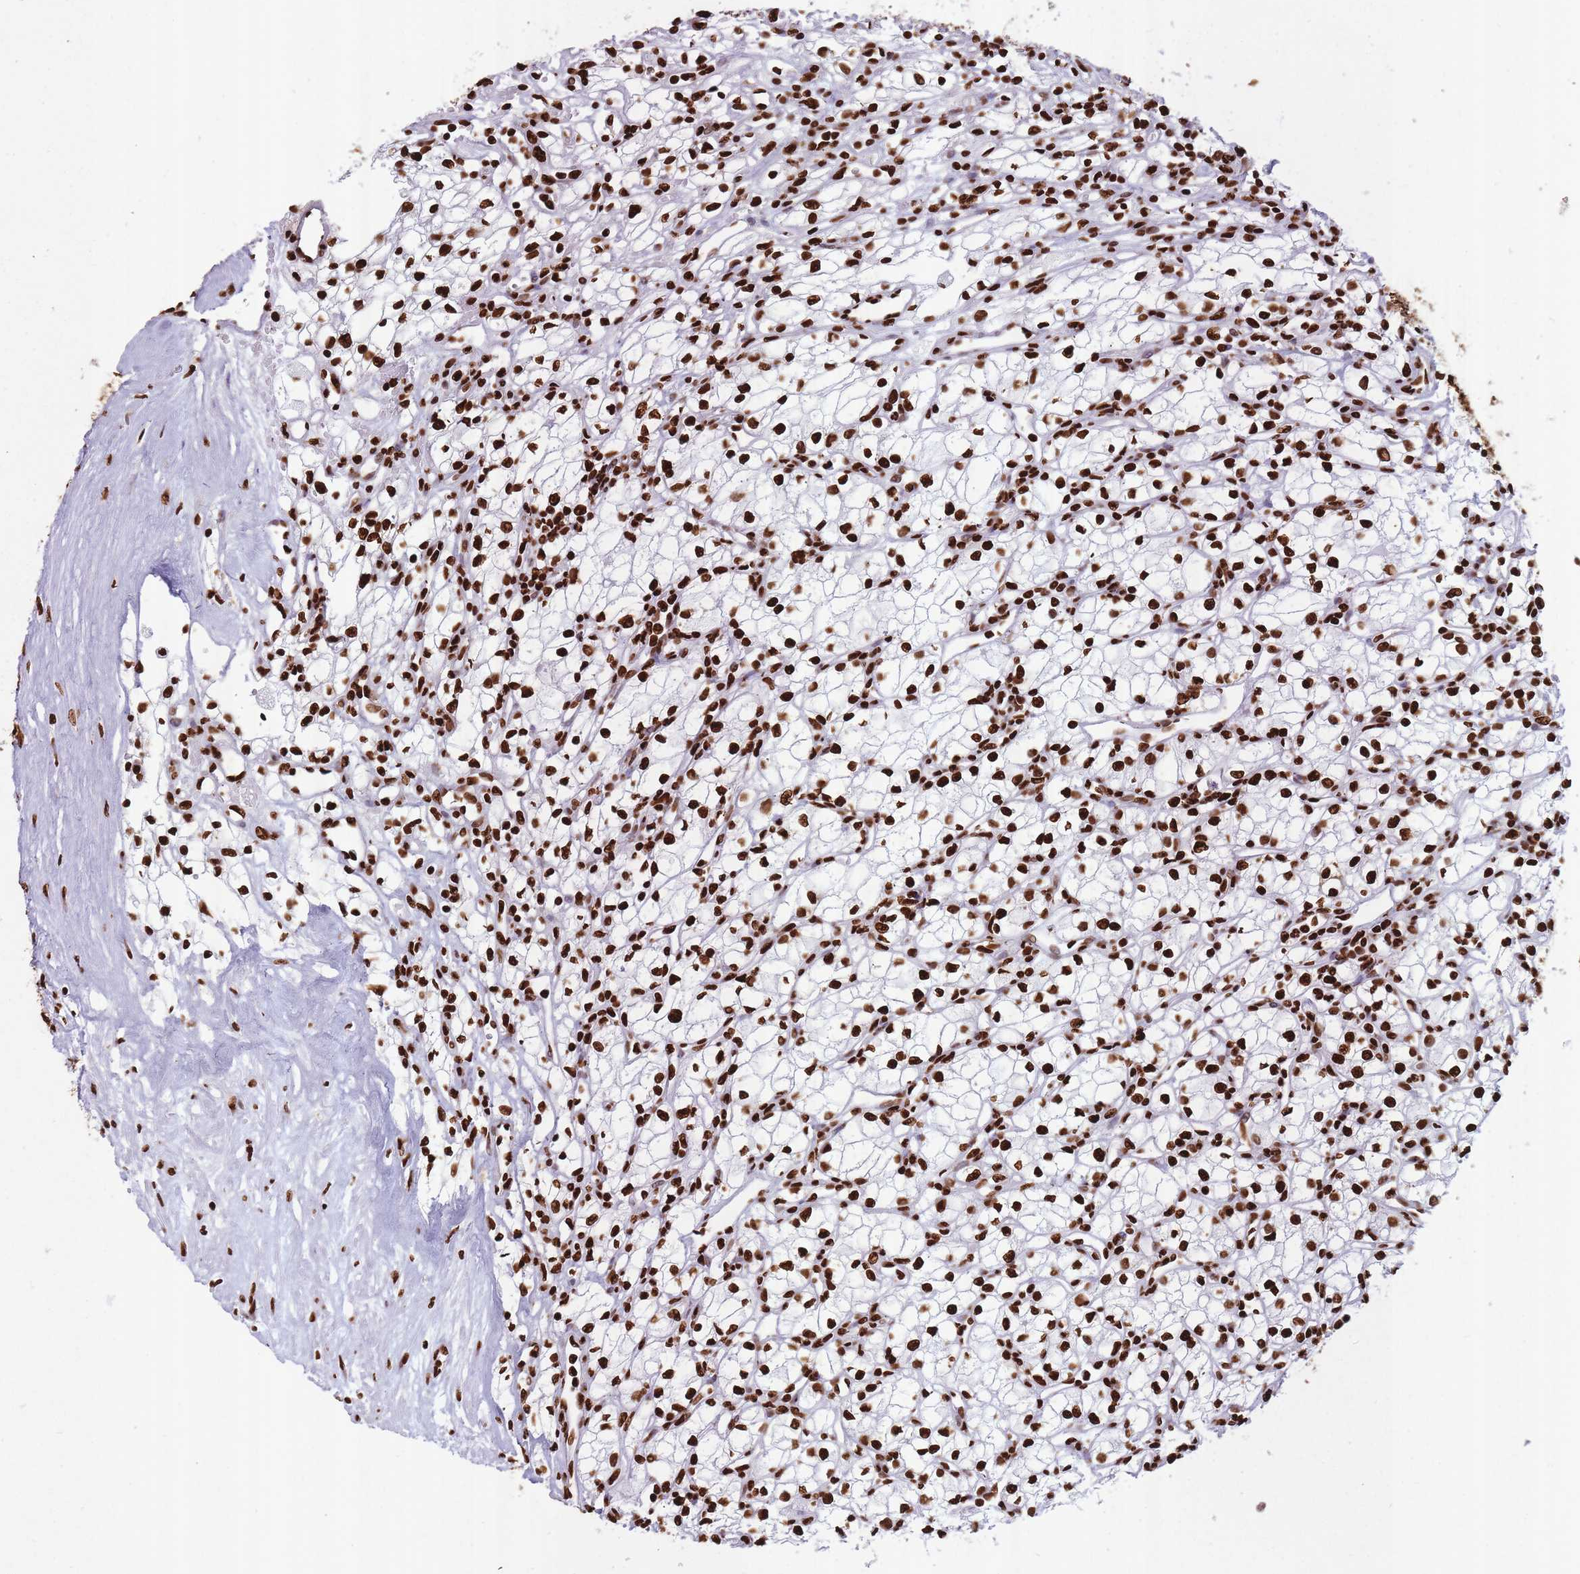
{"staining": {"intensity": "strong", "quantity": ">75%", "location": "nuclear"}, "tissue": "renal cancer", "cell_type": "Tumor cells", "image_type": "cancer", "snomed": [{"axis": "morphology", "description": "Adenocarcinoma, NOS"}, {"axis": "topography", "description": "Kidney"}], "caption": "Human renal cancer stained with a protein marker demonstrates strong staining in tumor cells.", "gene": "HNRNPUL1", "patient": {"sex": "male", "age": 59}}